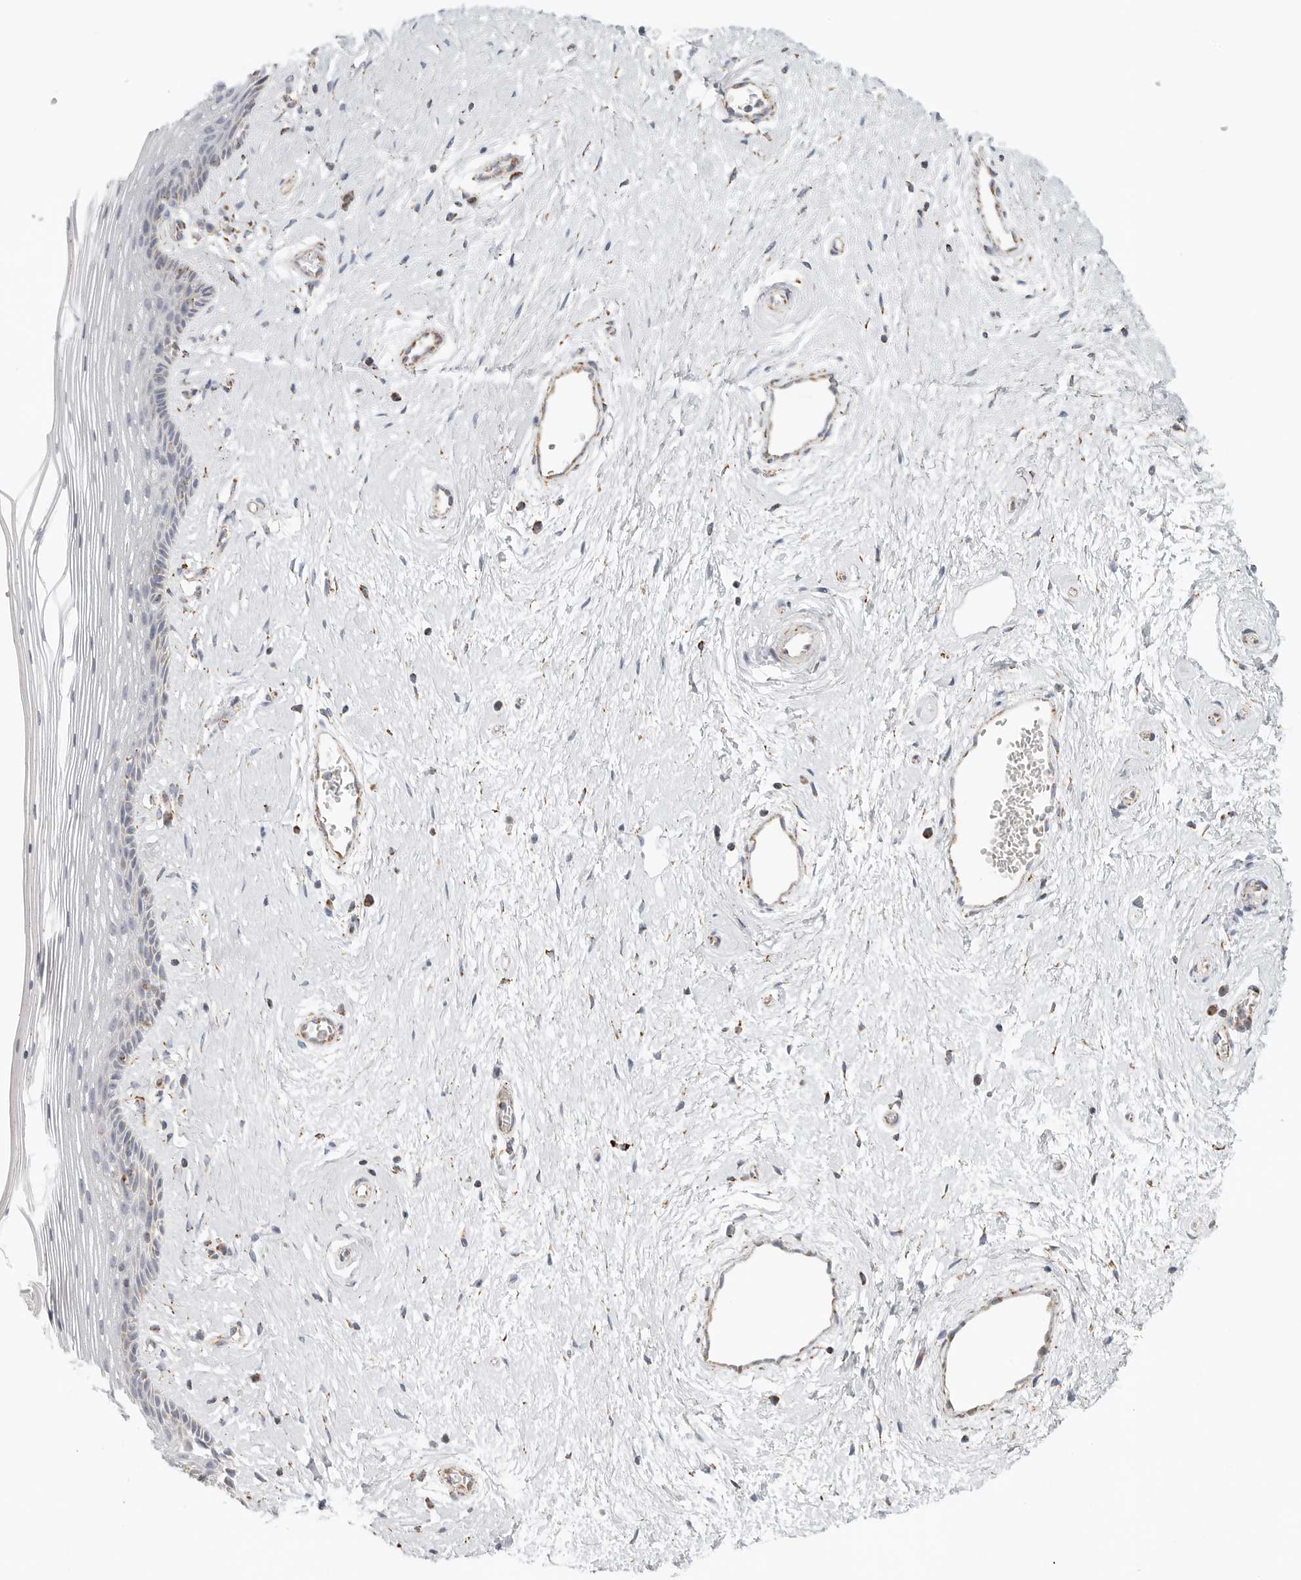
{"staining": {"intensity": "moderate", "quantity": "<25%", "location": "cytoplasmic/membranous"}, "tissue": "vagina", "cell_type": "Squamous epithelial cells", "image_type": "normal", "snomed": [{"axis": "morphology", "description": "Normal tissue, NOS"}, {"axis": "topography", "description": "Vagina"}], "caption": "Vagina stained for a protein (brown) displays moderate cytoplasmic/membranous positive expression in about <25% of squamous epithelial cells.", "gene": "SLC25A26", "patient": {"sex": "female", "age": 46}}